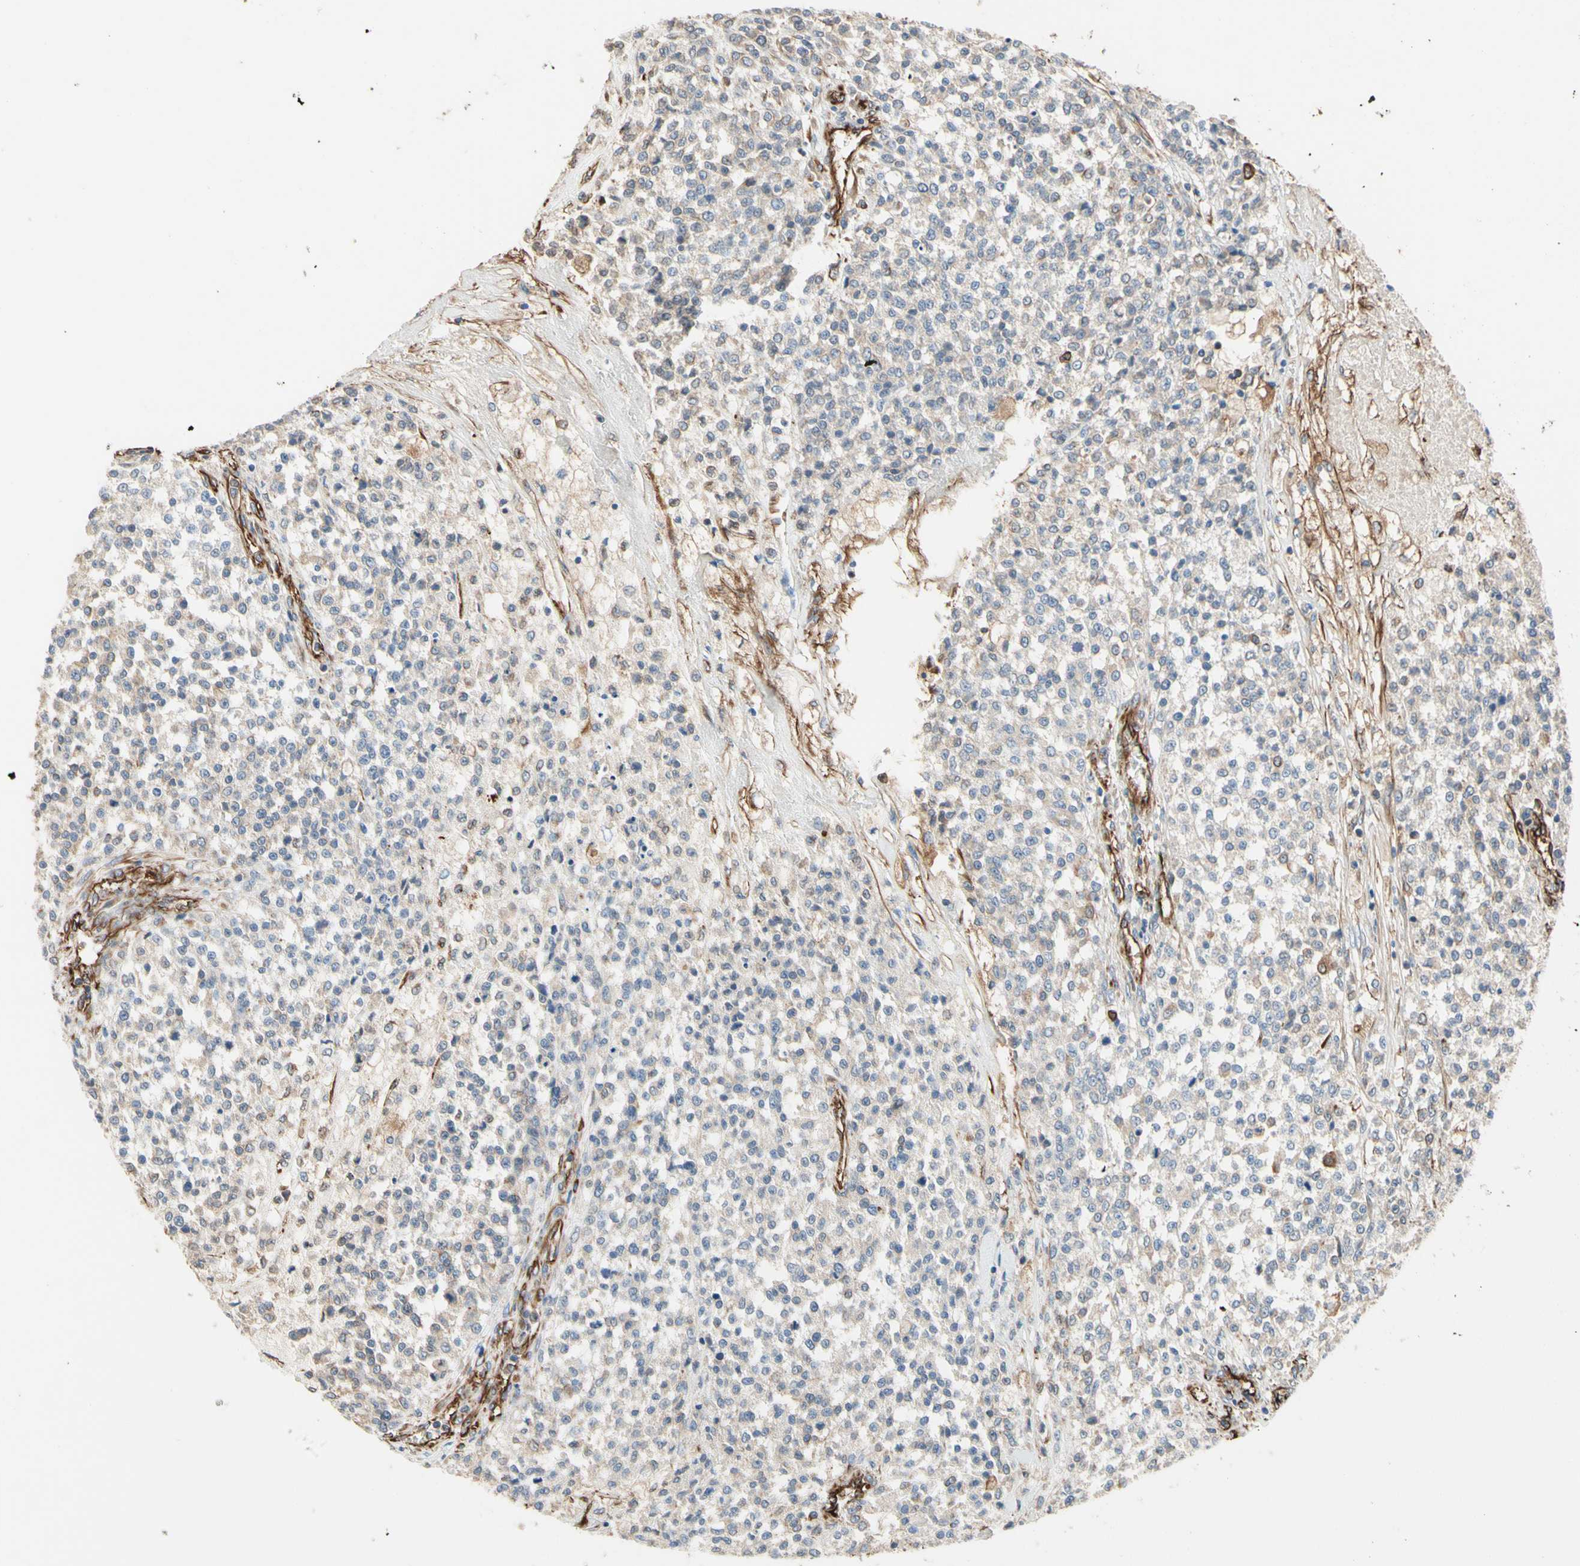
{"staining": {"intensity": "weak", "quantity": "<25%", "location": "cytoplasmic/membranous"}, "tissue": "testis cancer", "cell_type": "Tumor cells", "image_type": "cancer", "snomed": [{"axis": "morphology", "description": "Seminoma, NOS"}, {"axis": "topography", "description": "Testis"}], "caption": "DAB (3,3'-diaminobenzidine) immunohistochemical staining of testis seminoma reveals no significant staining in tumor cells.", "gene": "TRAF2", "patient": {"sex": "male", "age": 59}}